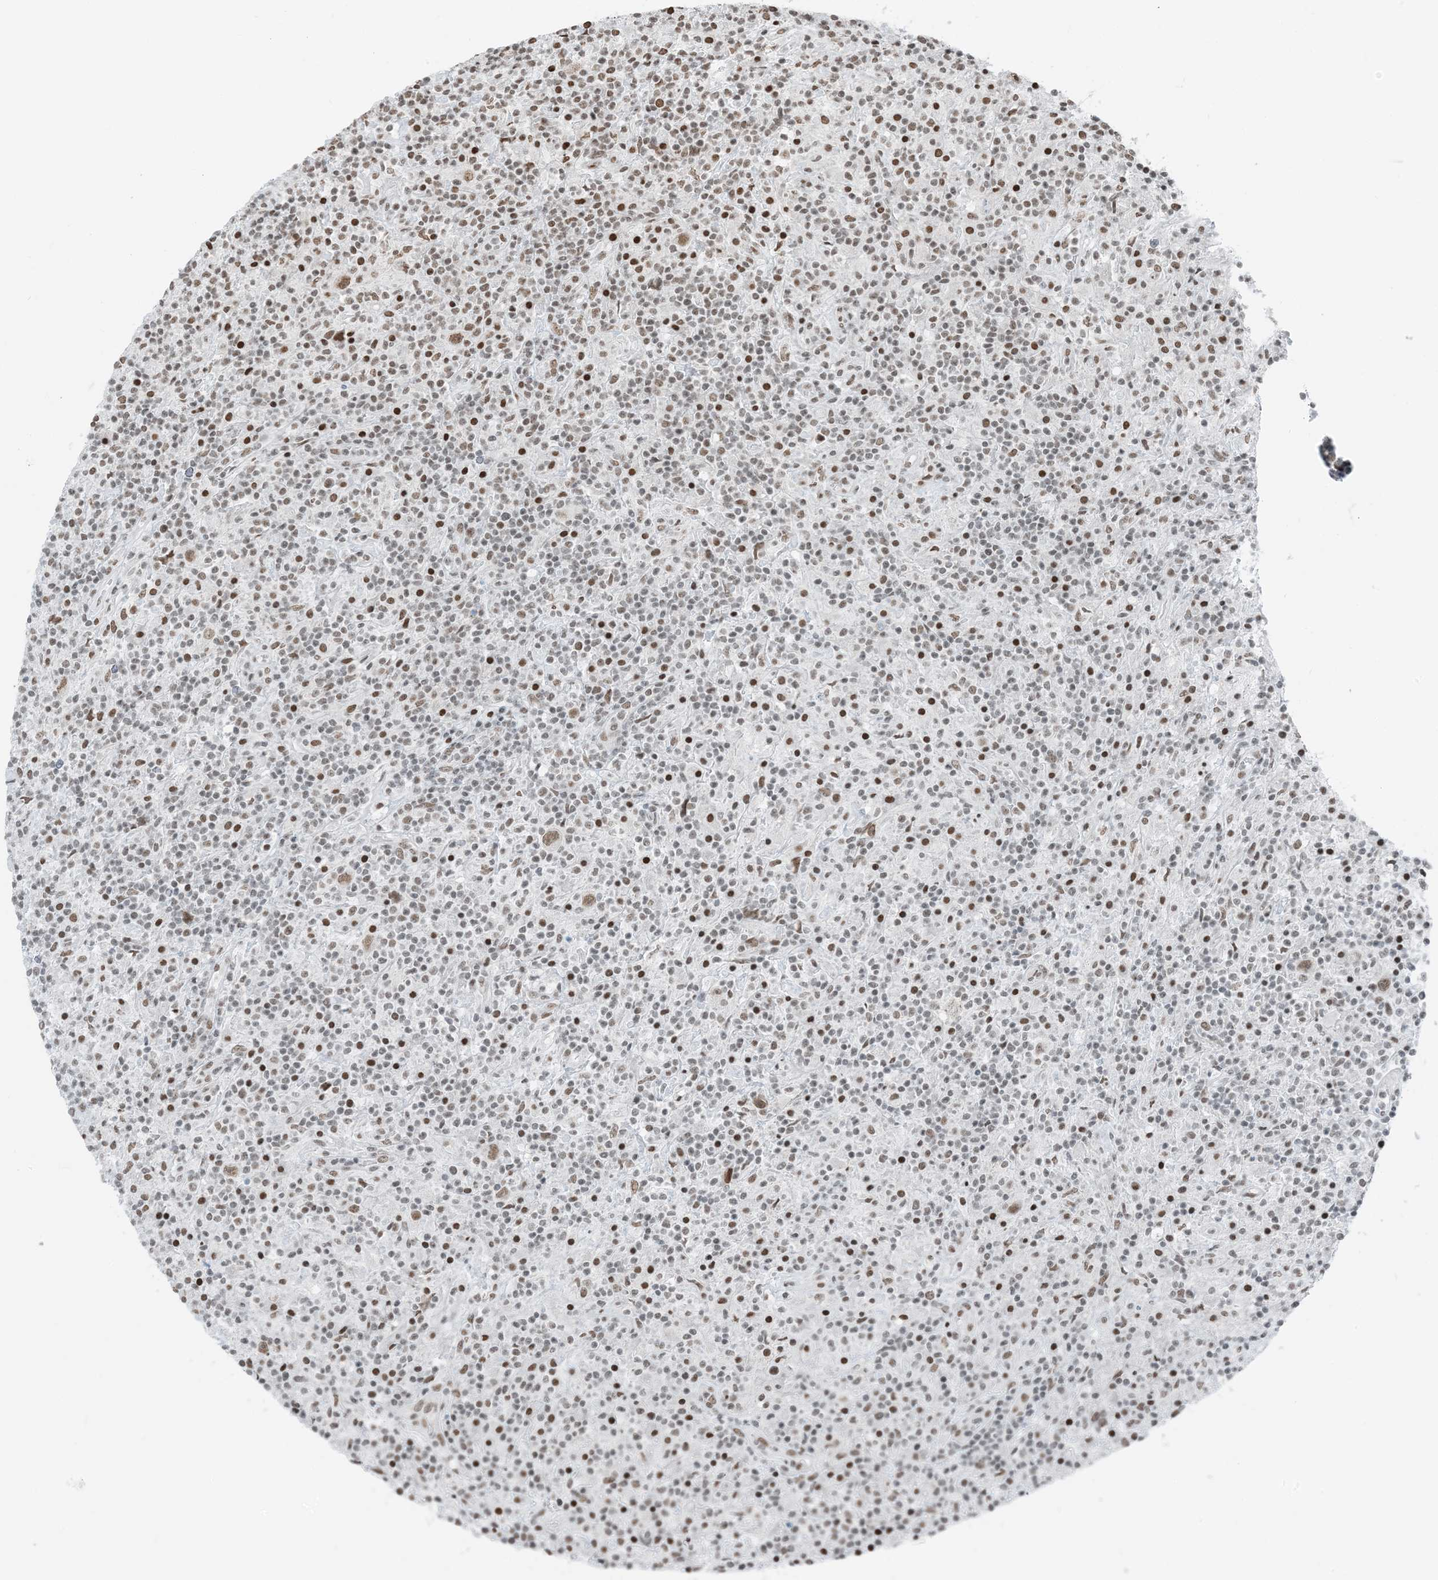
{"staining": {"intensity": "moderate", "quantity": ">75%", "location": "nuclear"}, "tissue": "lymphoma", "cell_type": "Tumor cells", "image_type": "cancer", "snomed": [{"axis": "morphology", "description": "Hodgkin's disease, NOS"}, {"axis": "topography", "description": "Lymph node"}], "caption": "Immunohistochemistry image of neoplastic tissue: human Hodgkin's disease stained using immunohistochemistry demonstrates medium levels of moderate protein expression localized specifically in the nuclear of tumor cells, appearing as a nuclear brown color.", "gene": "ZNF500", "patient": {"sex": "male", "age": 70}}